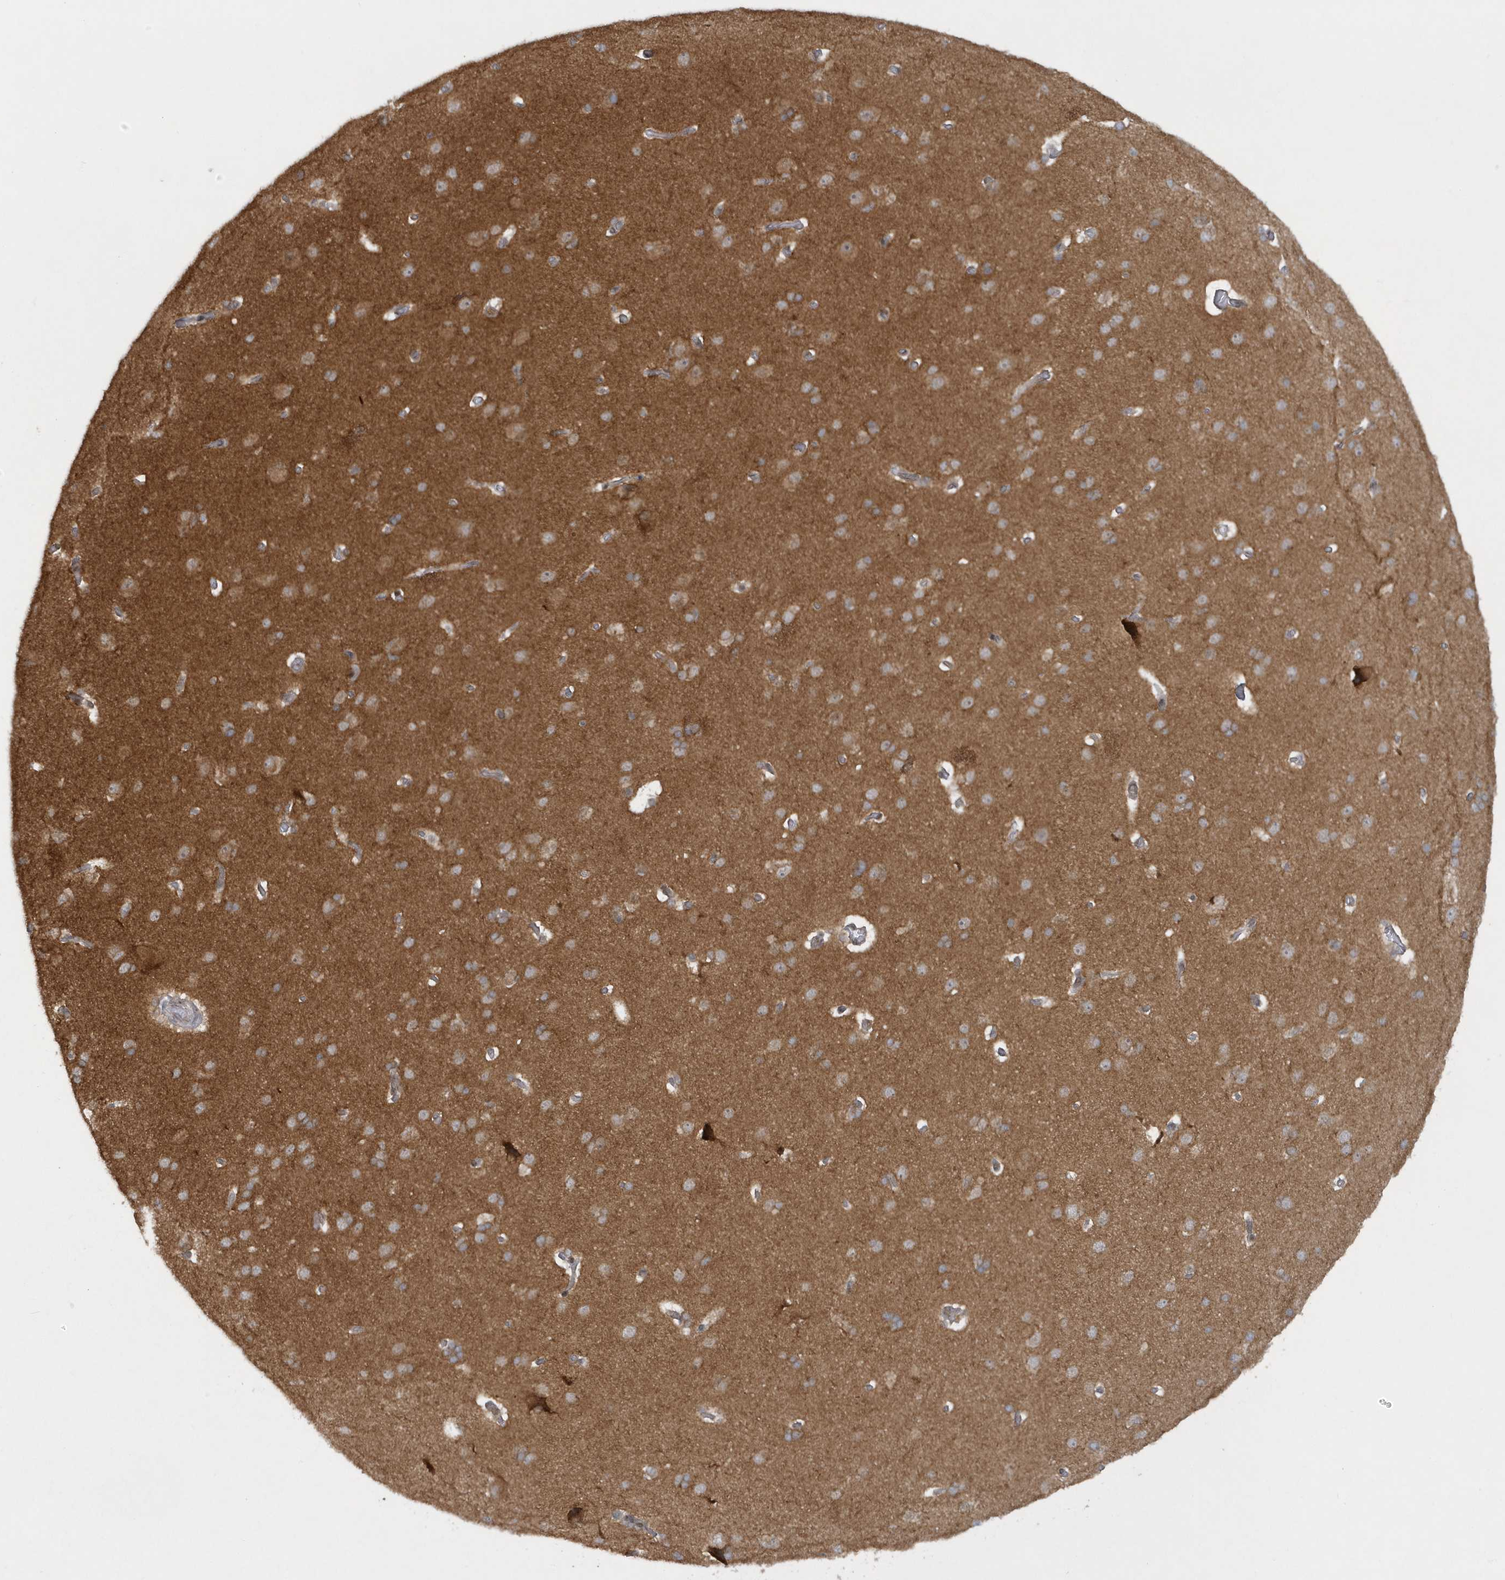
{"staining": {"intensity": "negative", "quantity": "none", "location": "none"}, "tissue": "cerebral cortex", "cell_type": "Endothelial cells", "image_type": "normal", "snomed": [{"axis": "morphology", "description": "Normal tissue, NOS"}, {"axis": "topography", "description": "Cerebral cortex"}], "caption": "Immunohistochemistry image of benign cerebral cortex: cerebral cortex stained with DAB (3,3'-diaminobenzidine) demonstrates no significant protein expression in endothelial cells.", "gene": "ATG4A", "patient": {"sex": "male", "age": 62}}